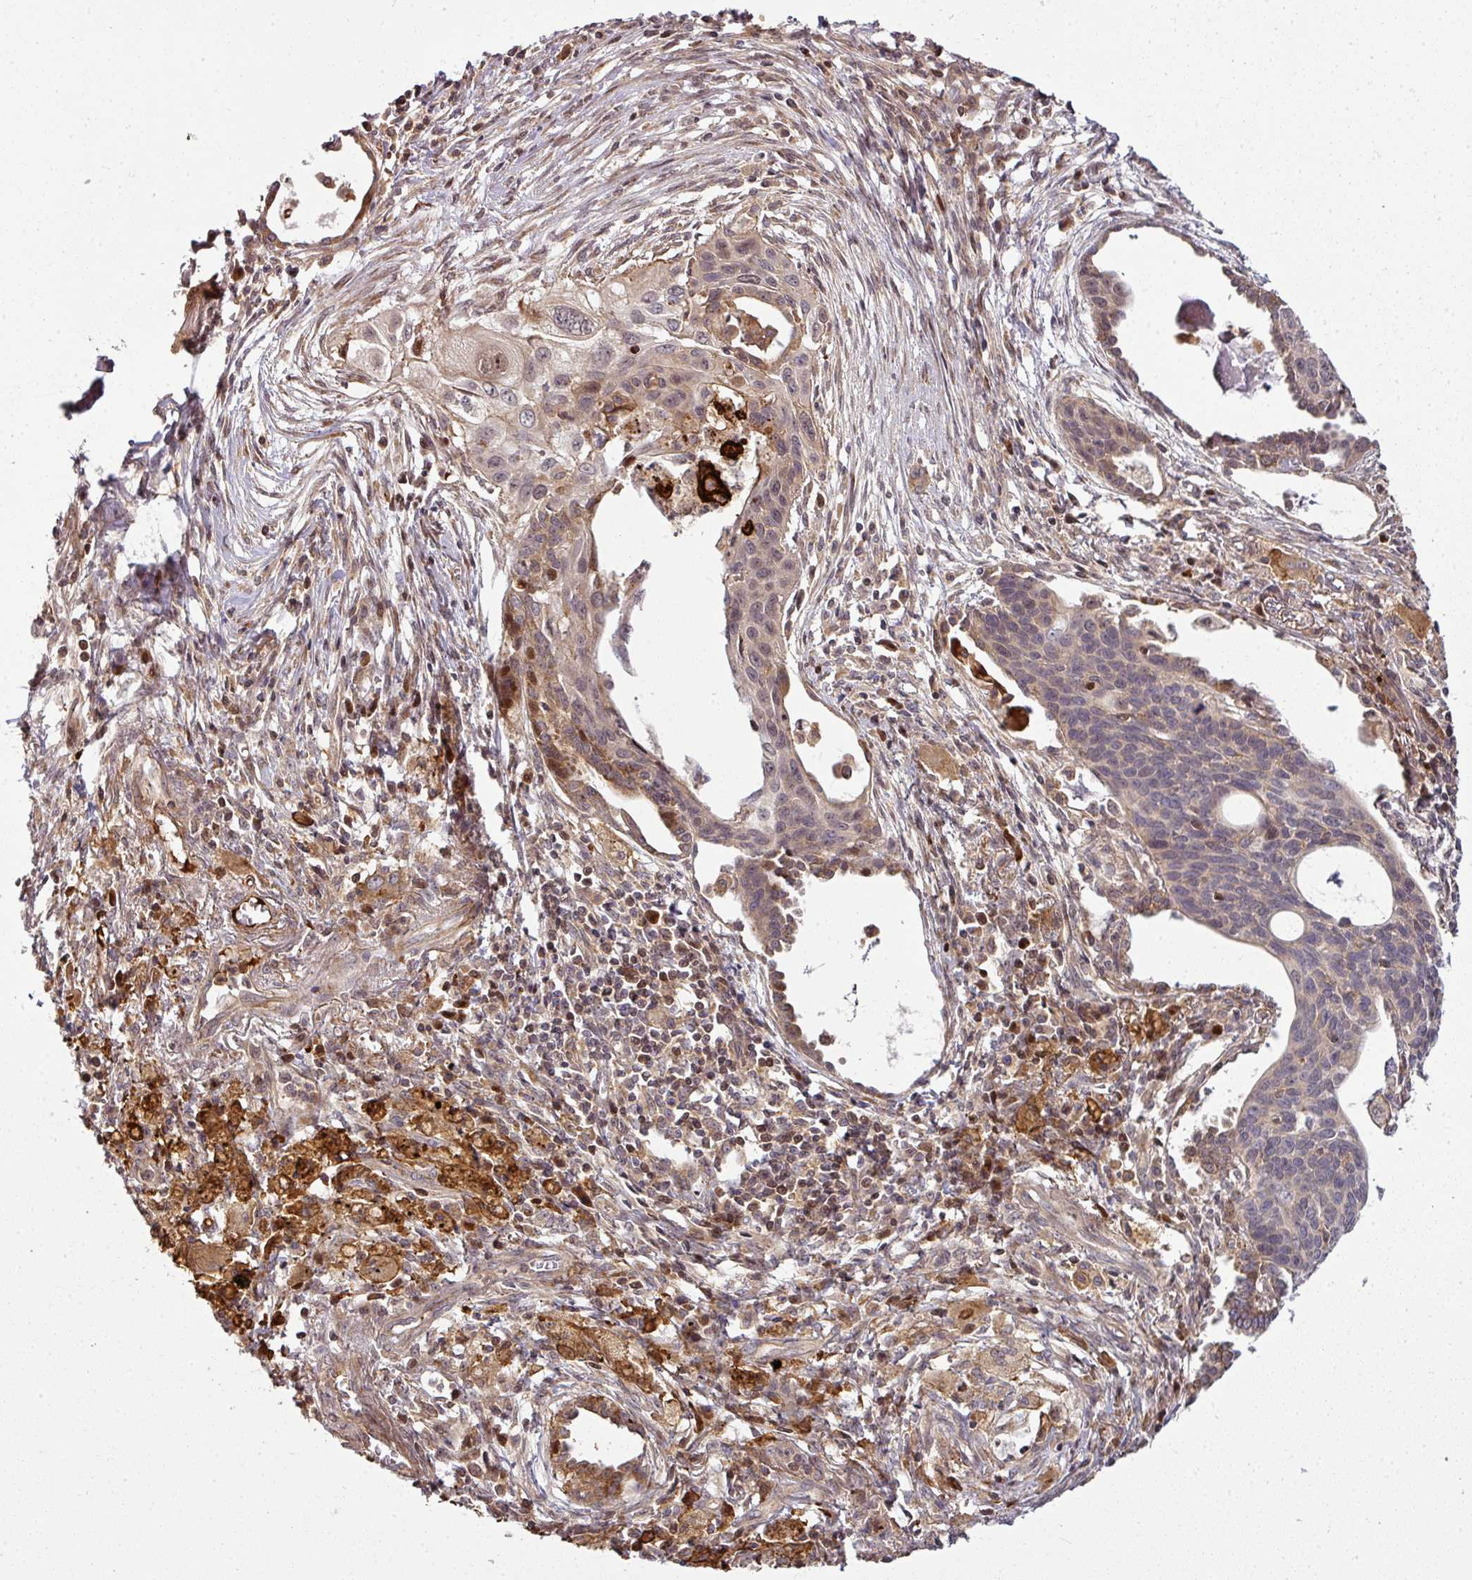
{"staining": {"intensity": "weak", "quantity": ">75%", "location": "cytoplasmic/membranous,nuclear"}, "tissue": "lung cancer", "cell_type": "Tumor cells", "image_type": "cancer", "snomed": [{"axis": "morphology", "description": "Squamous cell carcinoma, NOS"}, {"axis": "topography", "description": "Lung"}], "caption": "Immunohistochemical staining of human lung cancer reveals weak cytoplasmic/membranous and nuclear protein expression in about >75% of tumor cells. (Stains: DAB (3,3'-diaminobenzidine) in brown, nuclei in blue, Microscopy: brightfield microscopy at high magnification).", "gene": "ATAT1", "patient": {"sex": "male", "age": 71}}